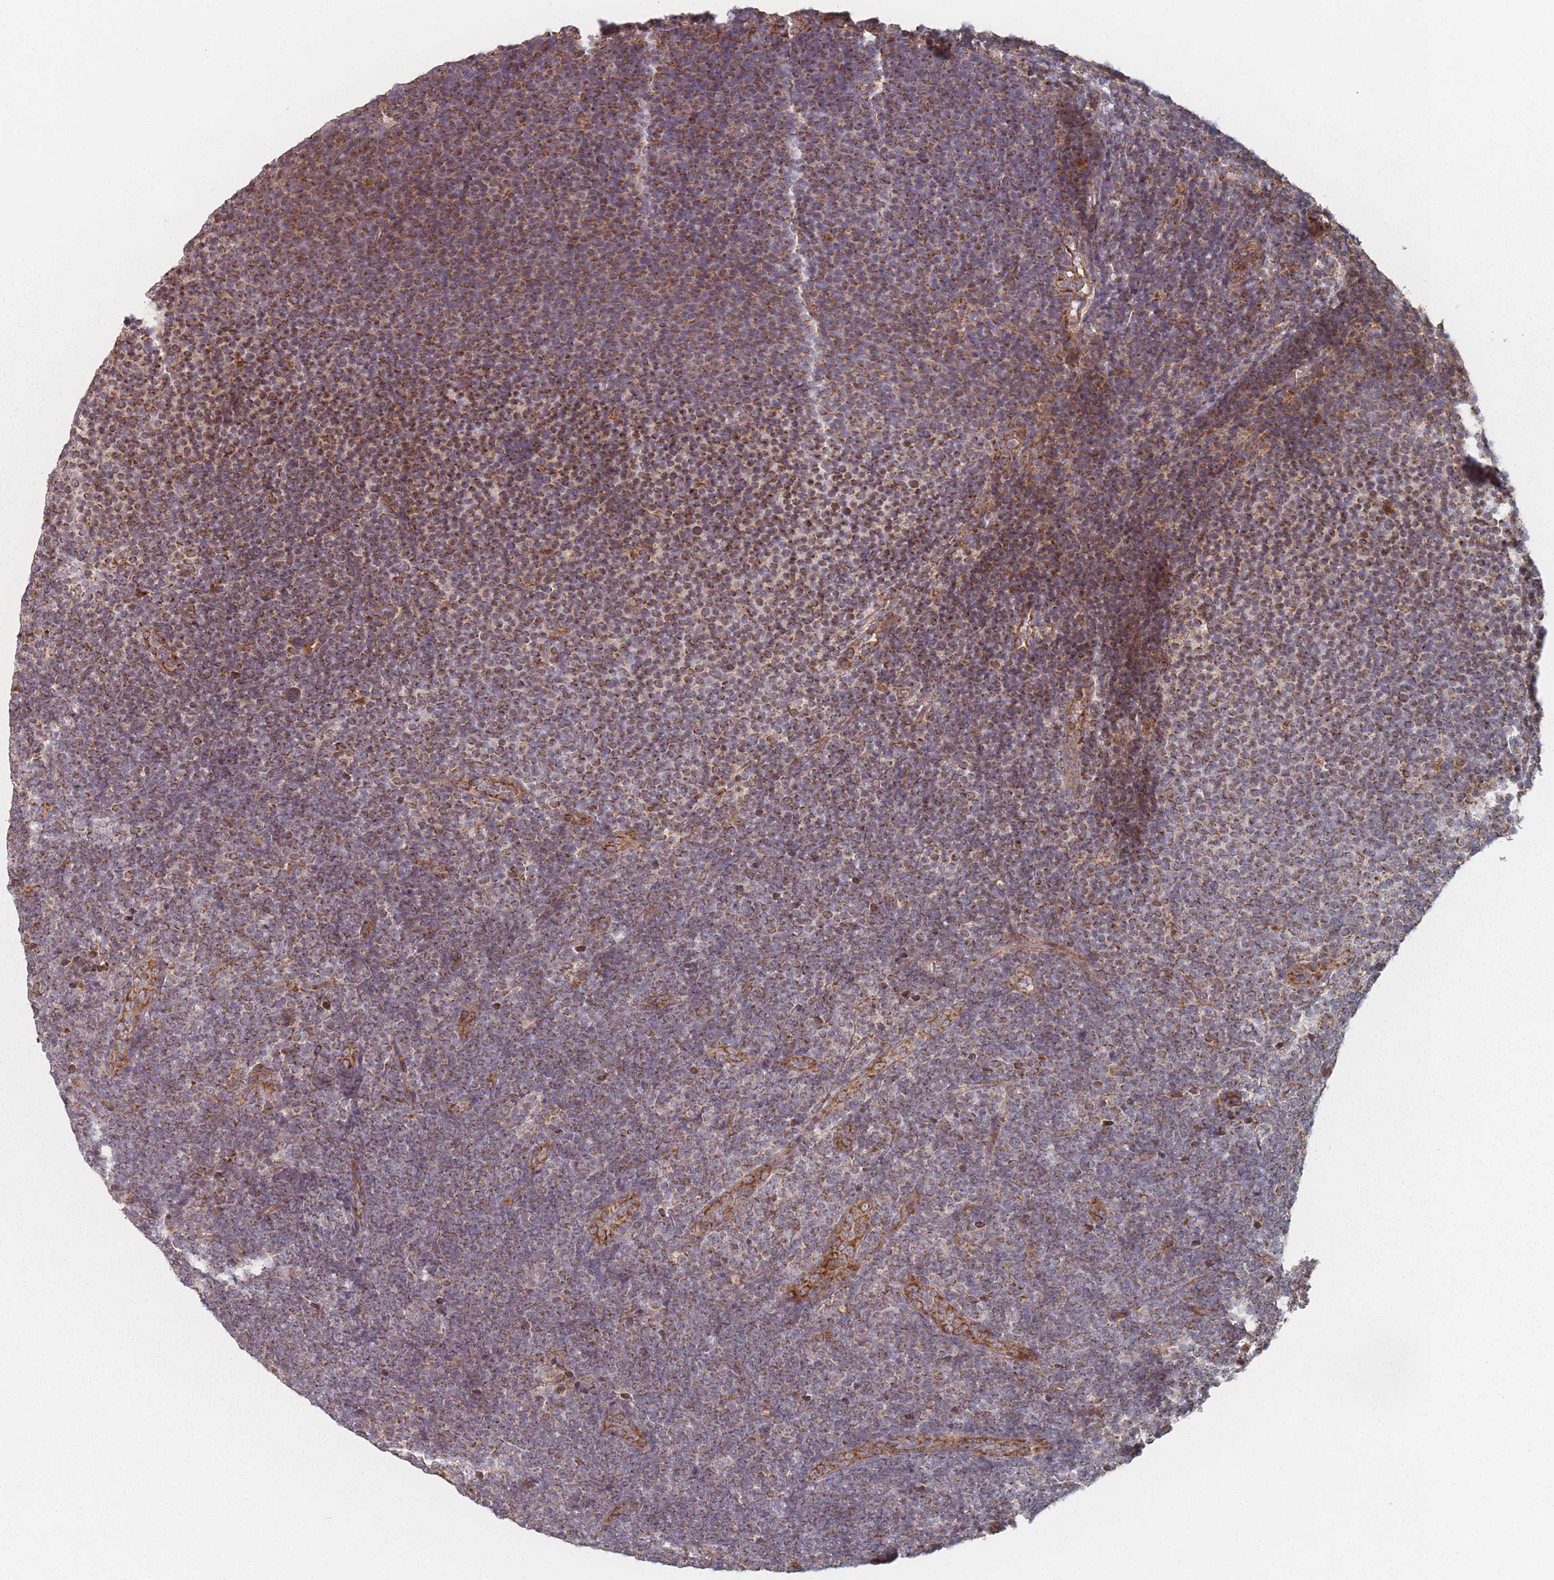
{"staining": {"intensity": "moderate", "quantity": ">75%", "location": "cytoplasmic/membranous"}, "tissue": "lymphoma", "cell_type": "Tumor cells", "image_type": "cancer", "snomed": [{"axis": "morphology", "description": "Malignant lymphoma, non-Hodgkin's type, Low grade"}, {"axis": "topography", "description": "Lymph node"}], "caption": "Immunohistochemistry staining of malignant lymphoma, non-Hodgkin's type (low-grade), which displays medium levels of moderate cytoplasmic/membranous expression in approximately >75% of tumor cells indicating moderate cytoplasmic/membranous protein expression. The staining was performed using DAB (3,3'-diaminobenzidine) (brown) for protein detection and nuclei were counterstained in hematoxylin (blue).", "gene": "PSMB3", "patient": {"sex": "male", "age": 66}}